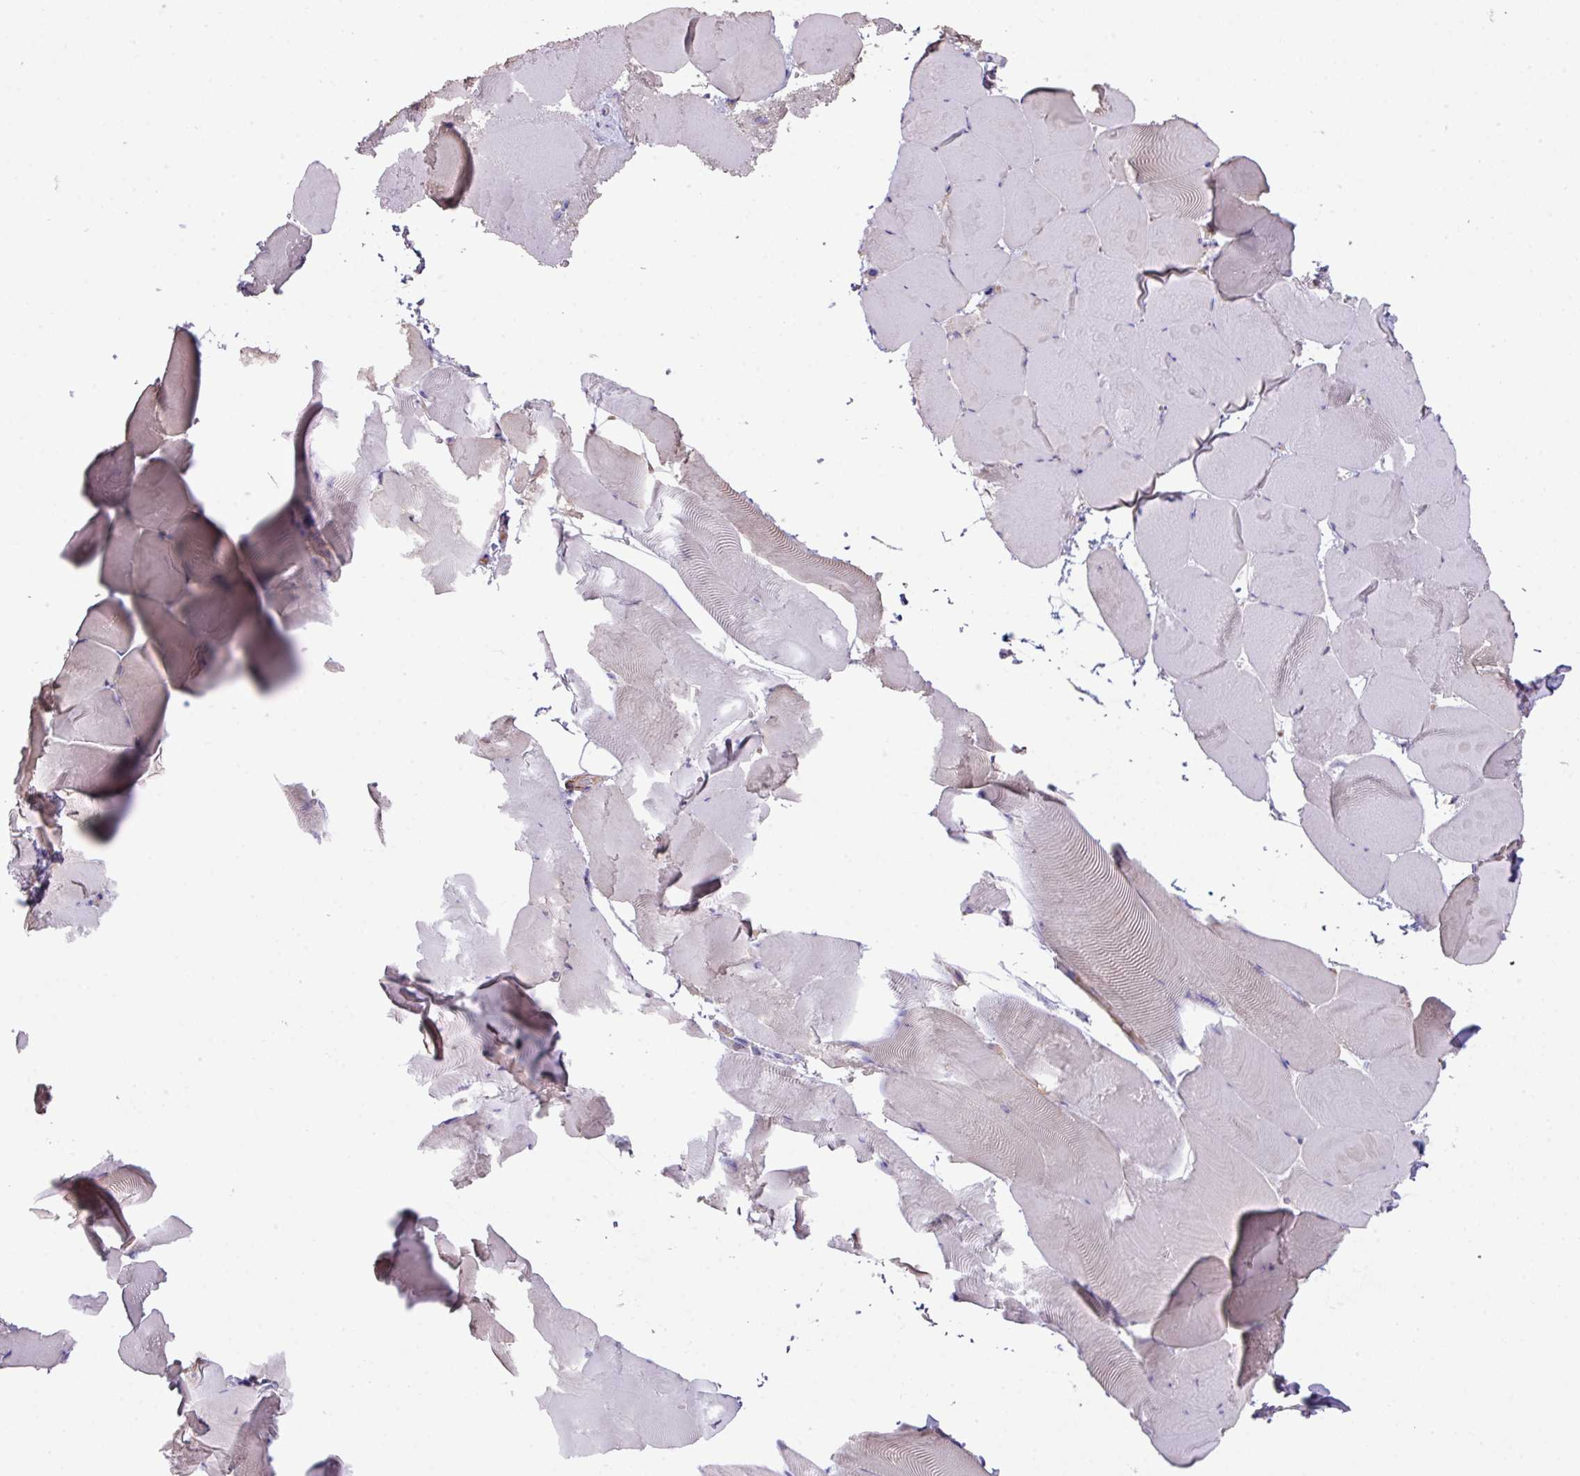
{"staining": {"intensity": "negative", "quantity": "none", "location": "none"}, "tissue": "skeletal muscle", "cell_type": "Myocytes", "image_type": "normal", "snomed": [{"axis": "morphology", "description": "Normal tissue, NOS"}, {"axis": "topography", "description": "Skeletal muscle"}], "caption": "The immunohistochemistry image has no significant staining in myocytes of skeletal muscle. The staining is performed using DAB brown chromogen with nuclei counter-stained in using hematoxylin.", "gene": "CALML4", "patient": {"sex": "female", "age": 64}}